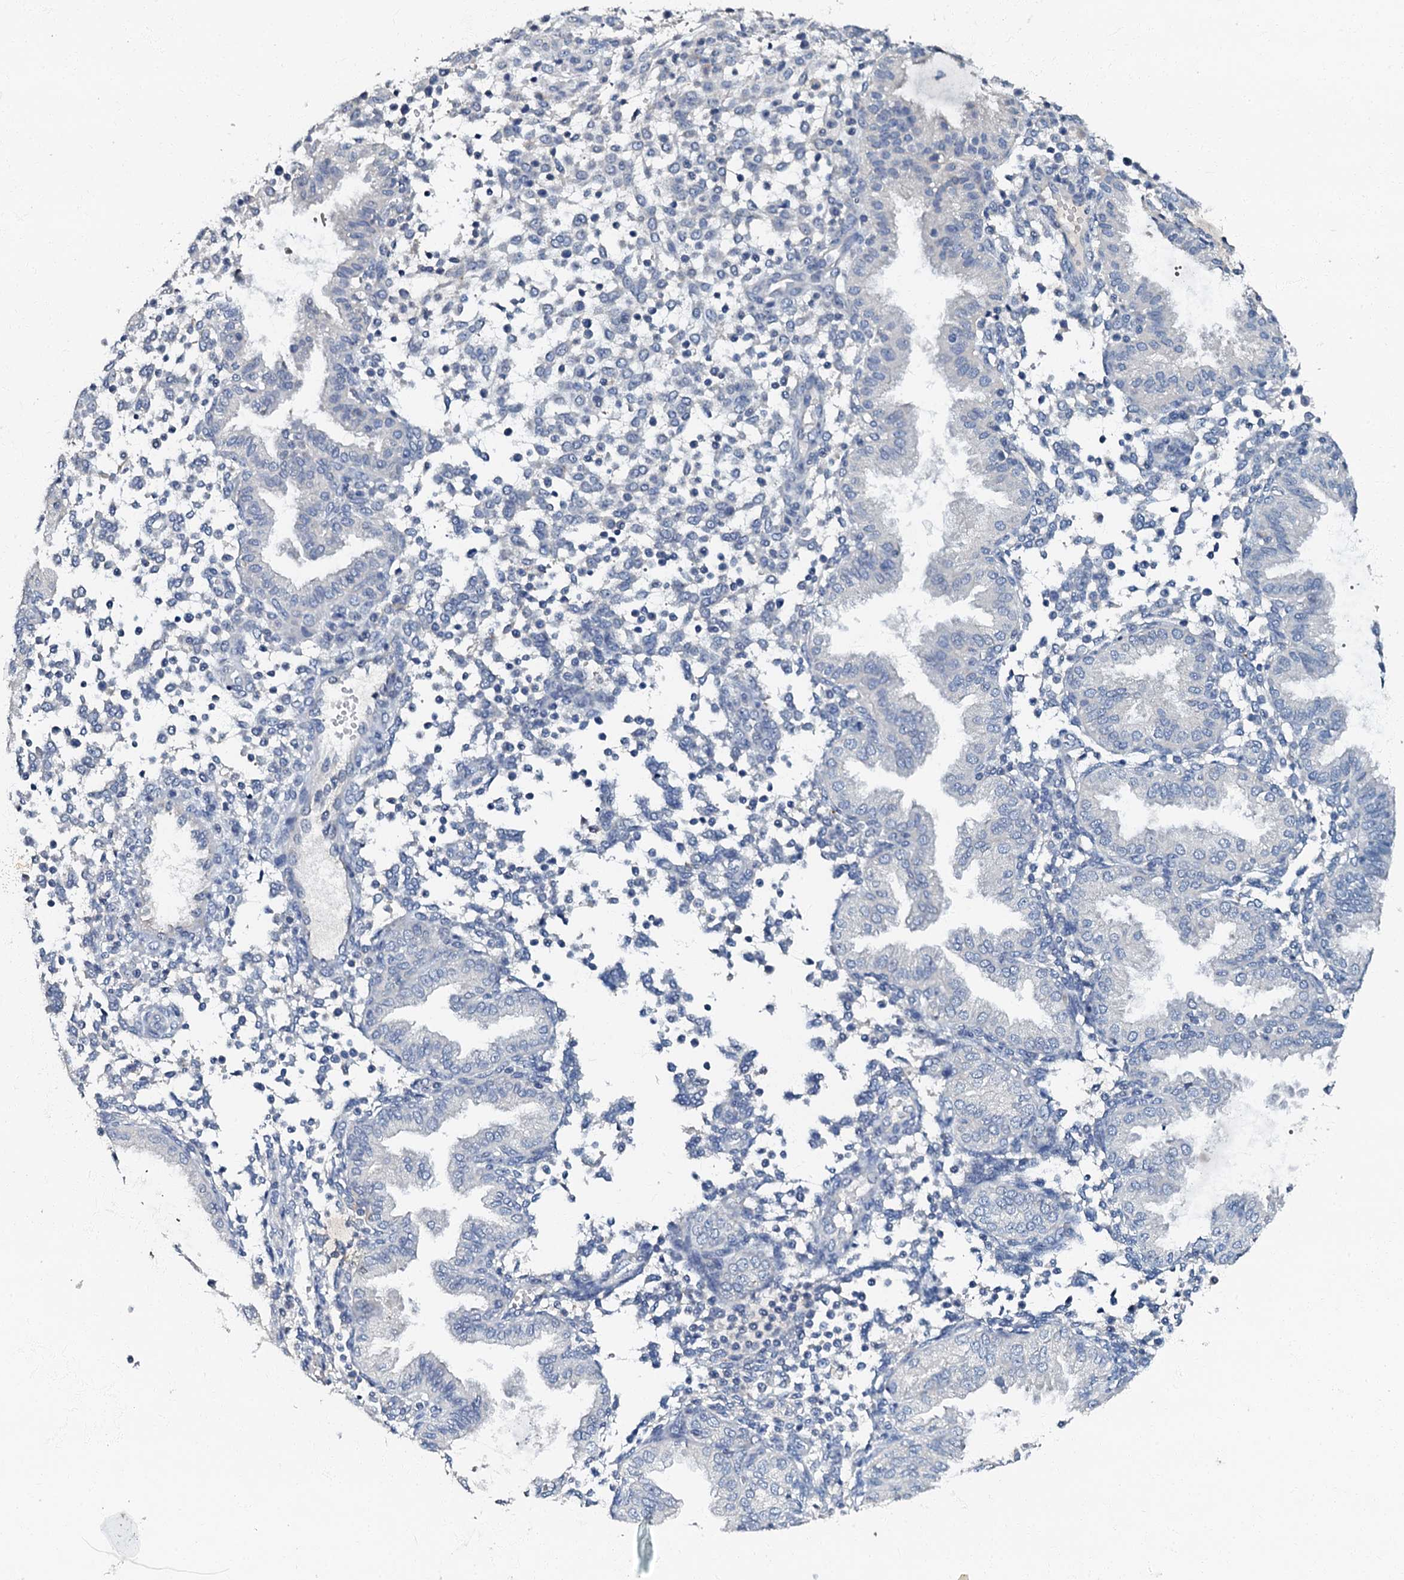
{"staining": {"intensity": "negative", "quantity": "none", "location": "none"}, "tissue": "endometrium", "cell_type": "Cells in endometrial stroma", "image_type": "normal", "snomed": [{"axis": "morphology", "description": "Normal tissue, NOS"}, {"axis": "topography", "description": "Endometrium"}], "caption": "The micrograph shows no significant positivity in cells in endometrial stroma of endometrium. The staining was performed using DAB (3,3'-diaminobenzidine) to visualize the protein expression in brown, while the nuclei were stained in blue with hematoxylin (Magnification: 20x).", "gene": "OLAH", "patient": {"sex": "female", "age": 53}}